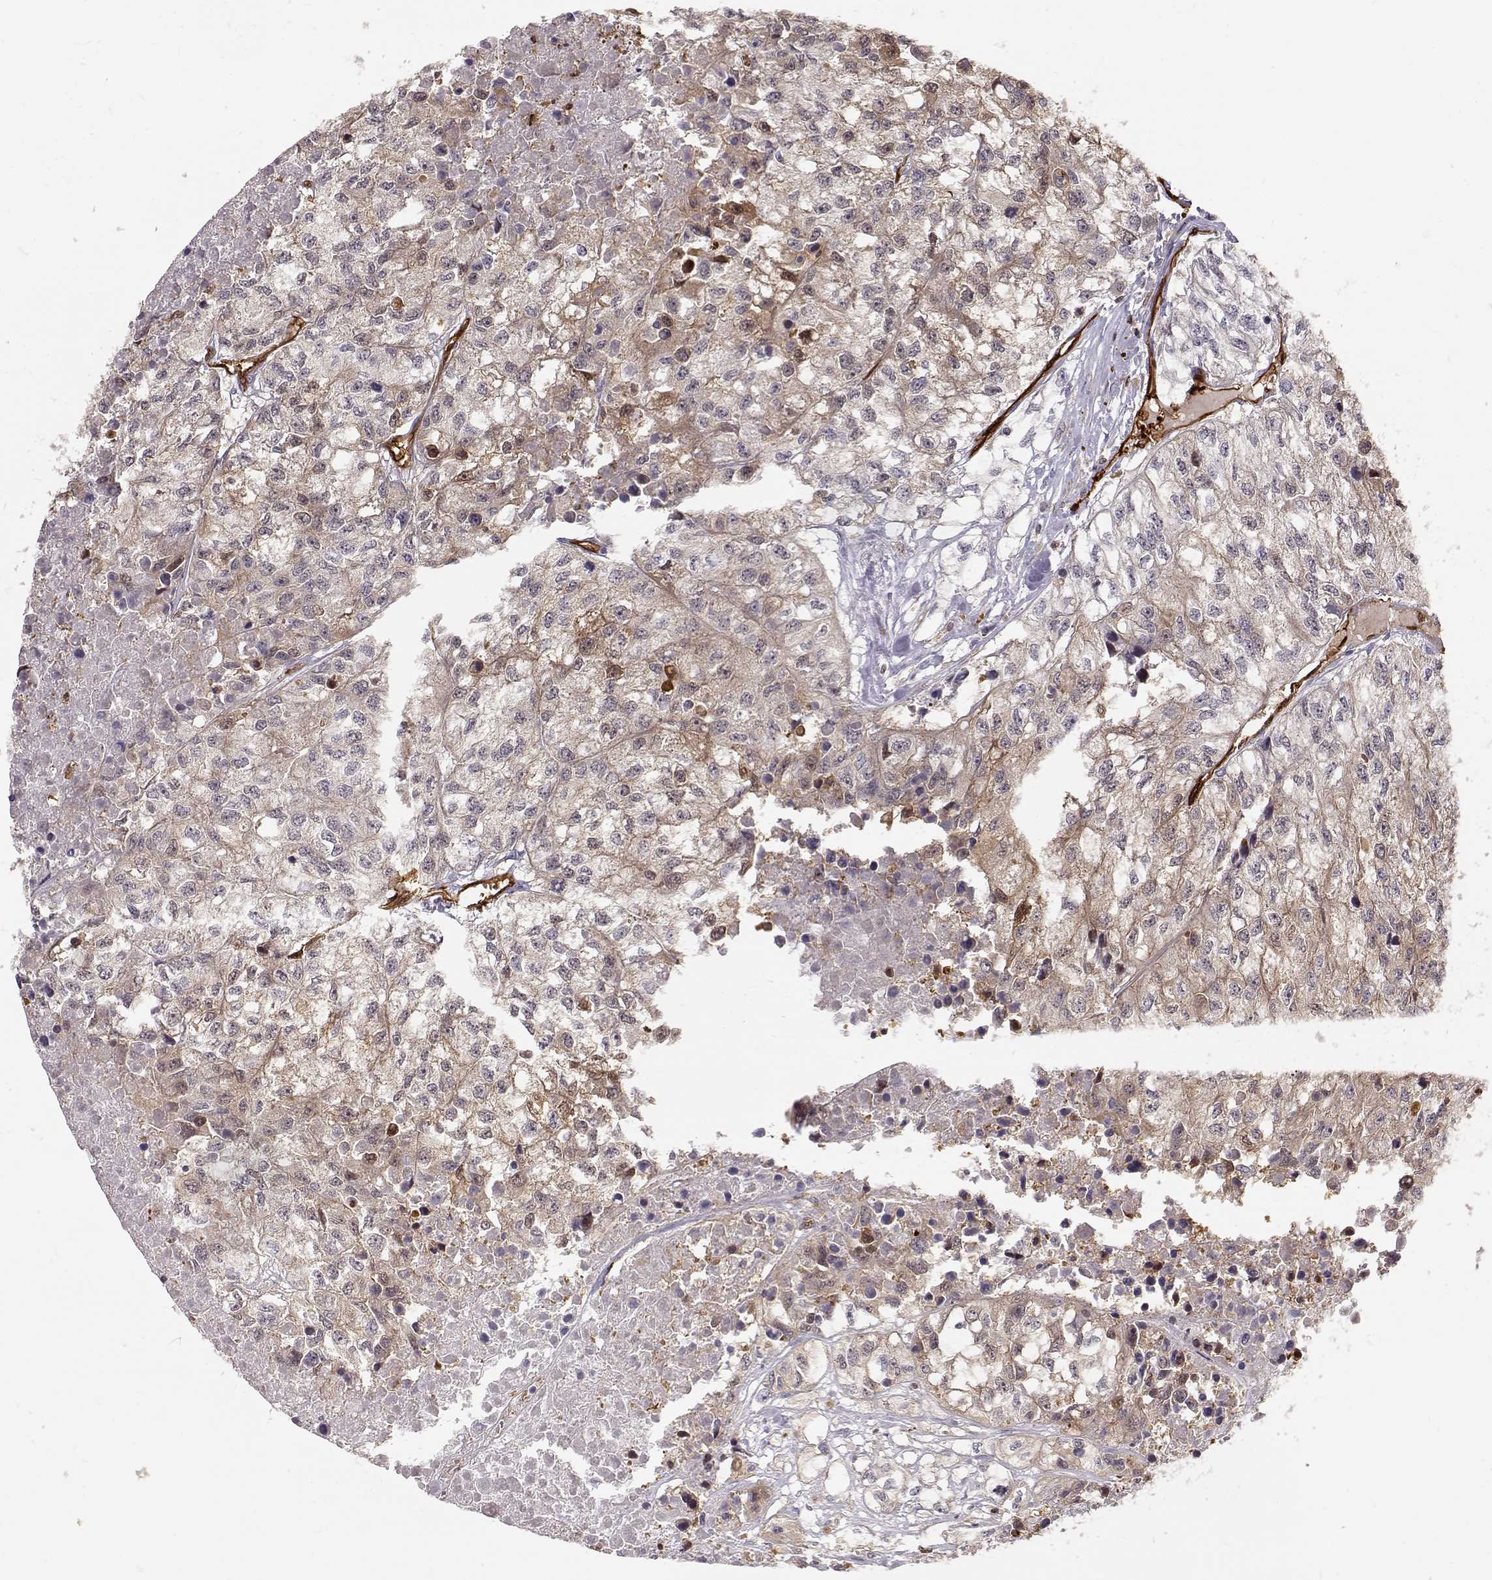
{"staining": {"intensity": "weak", "quantity": ">75%", "location": "cytoplasmic/membranous"}, "tissue": "renal cancer", "cell_type": "Tumor cells", "image_type": "cancer", "snomed": [{"axis": "morphology", "description": "Adenocarcinoma, NOS"}, {"axis": "topography", "description": "Kidney"}], "caption": "Immunohistochemistry (DAB (3,3'-diaminobenzidine)) staining of renal cancer reveals weak cytoplasmic/membranous protein expression in about >75% of tumor cells. (DAB = brown stain, brightfield microscopy at high magnification).", "gene": "PNP", "patient": {"sex": "male", "age": 56}}